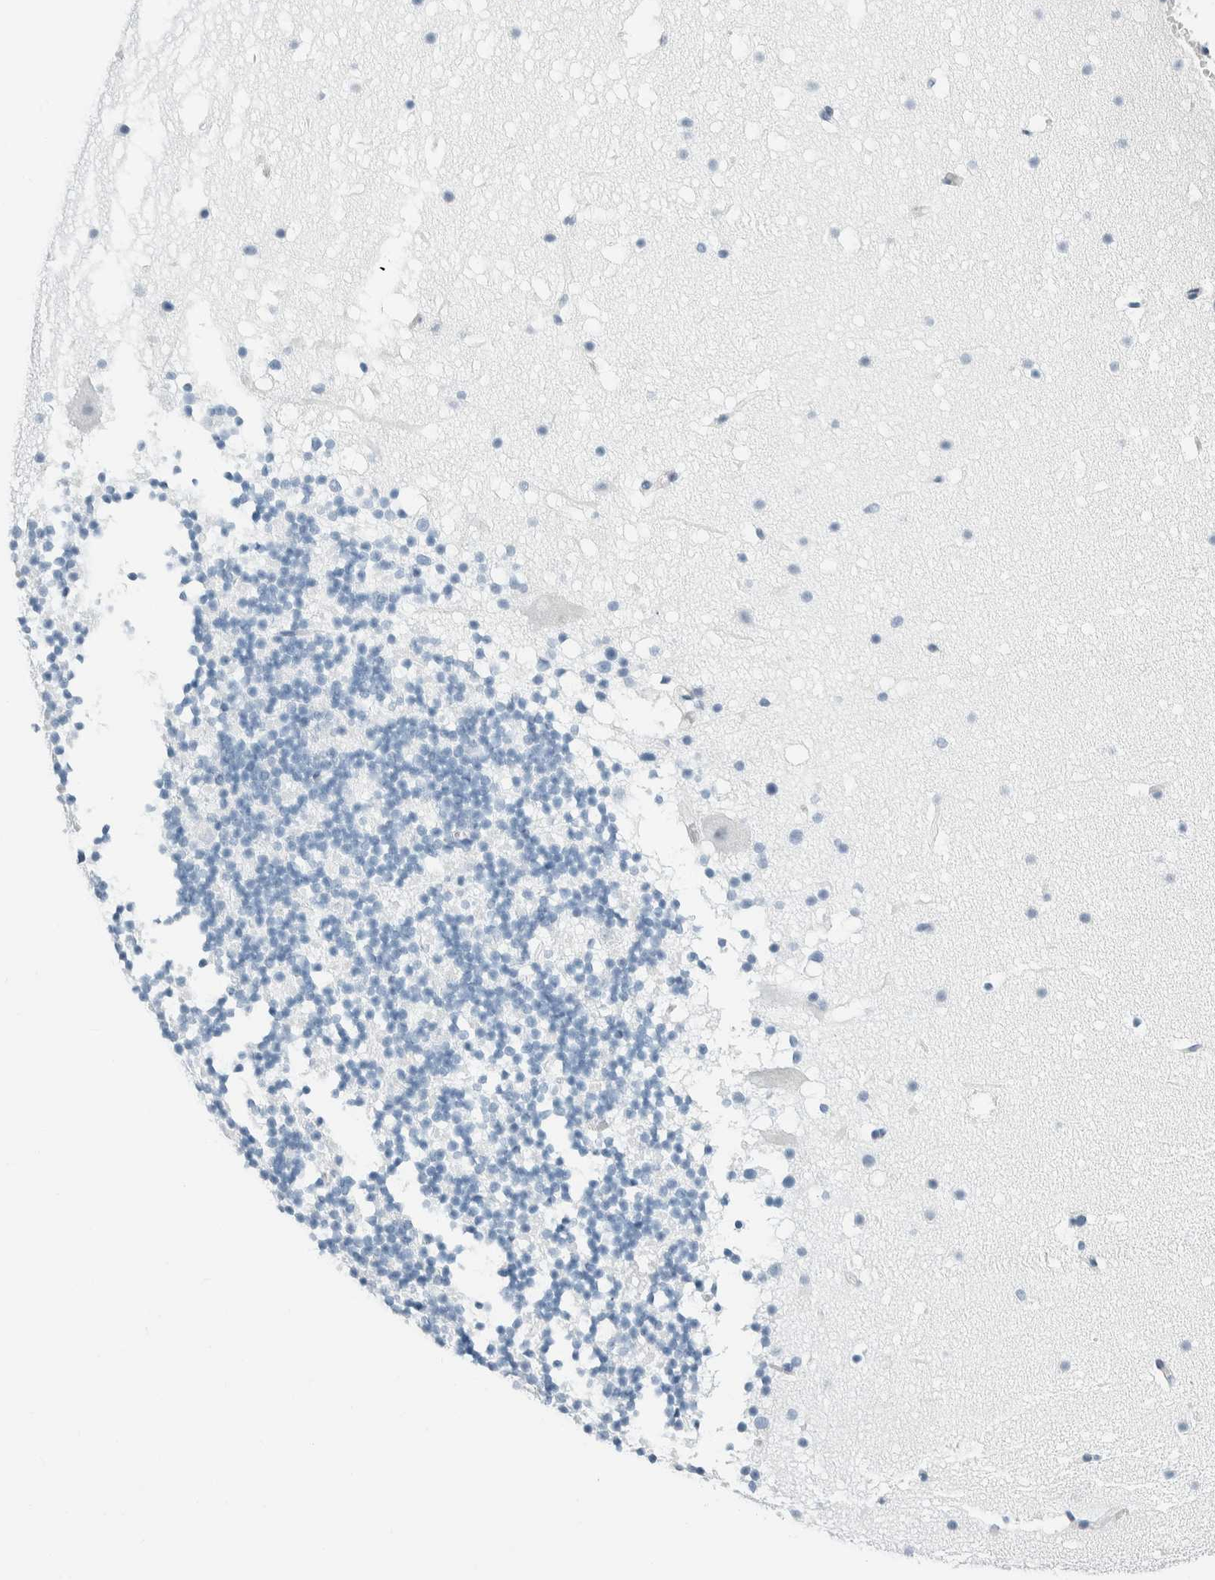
{"staining": {"intensity": "negative", "quantity": "none", "location": "none"}, "tissue": "cerebellum", "cell_type": "Cells in granular layer", "image_type": "normal", "snomed": [{"axis": "morphology", "description": "Normal tissue, NOS"}, {"axis": "topography", "description": "Cerebellum"}], "caption": "An immunohistochemistry histopathology image of normal cerebellum is shown. There is no staining in cells in granular layer of cerebellum.", "gene": "ARHGAP27", "patient": {"sex": "male", "age": 57}}